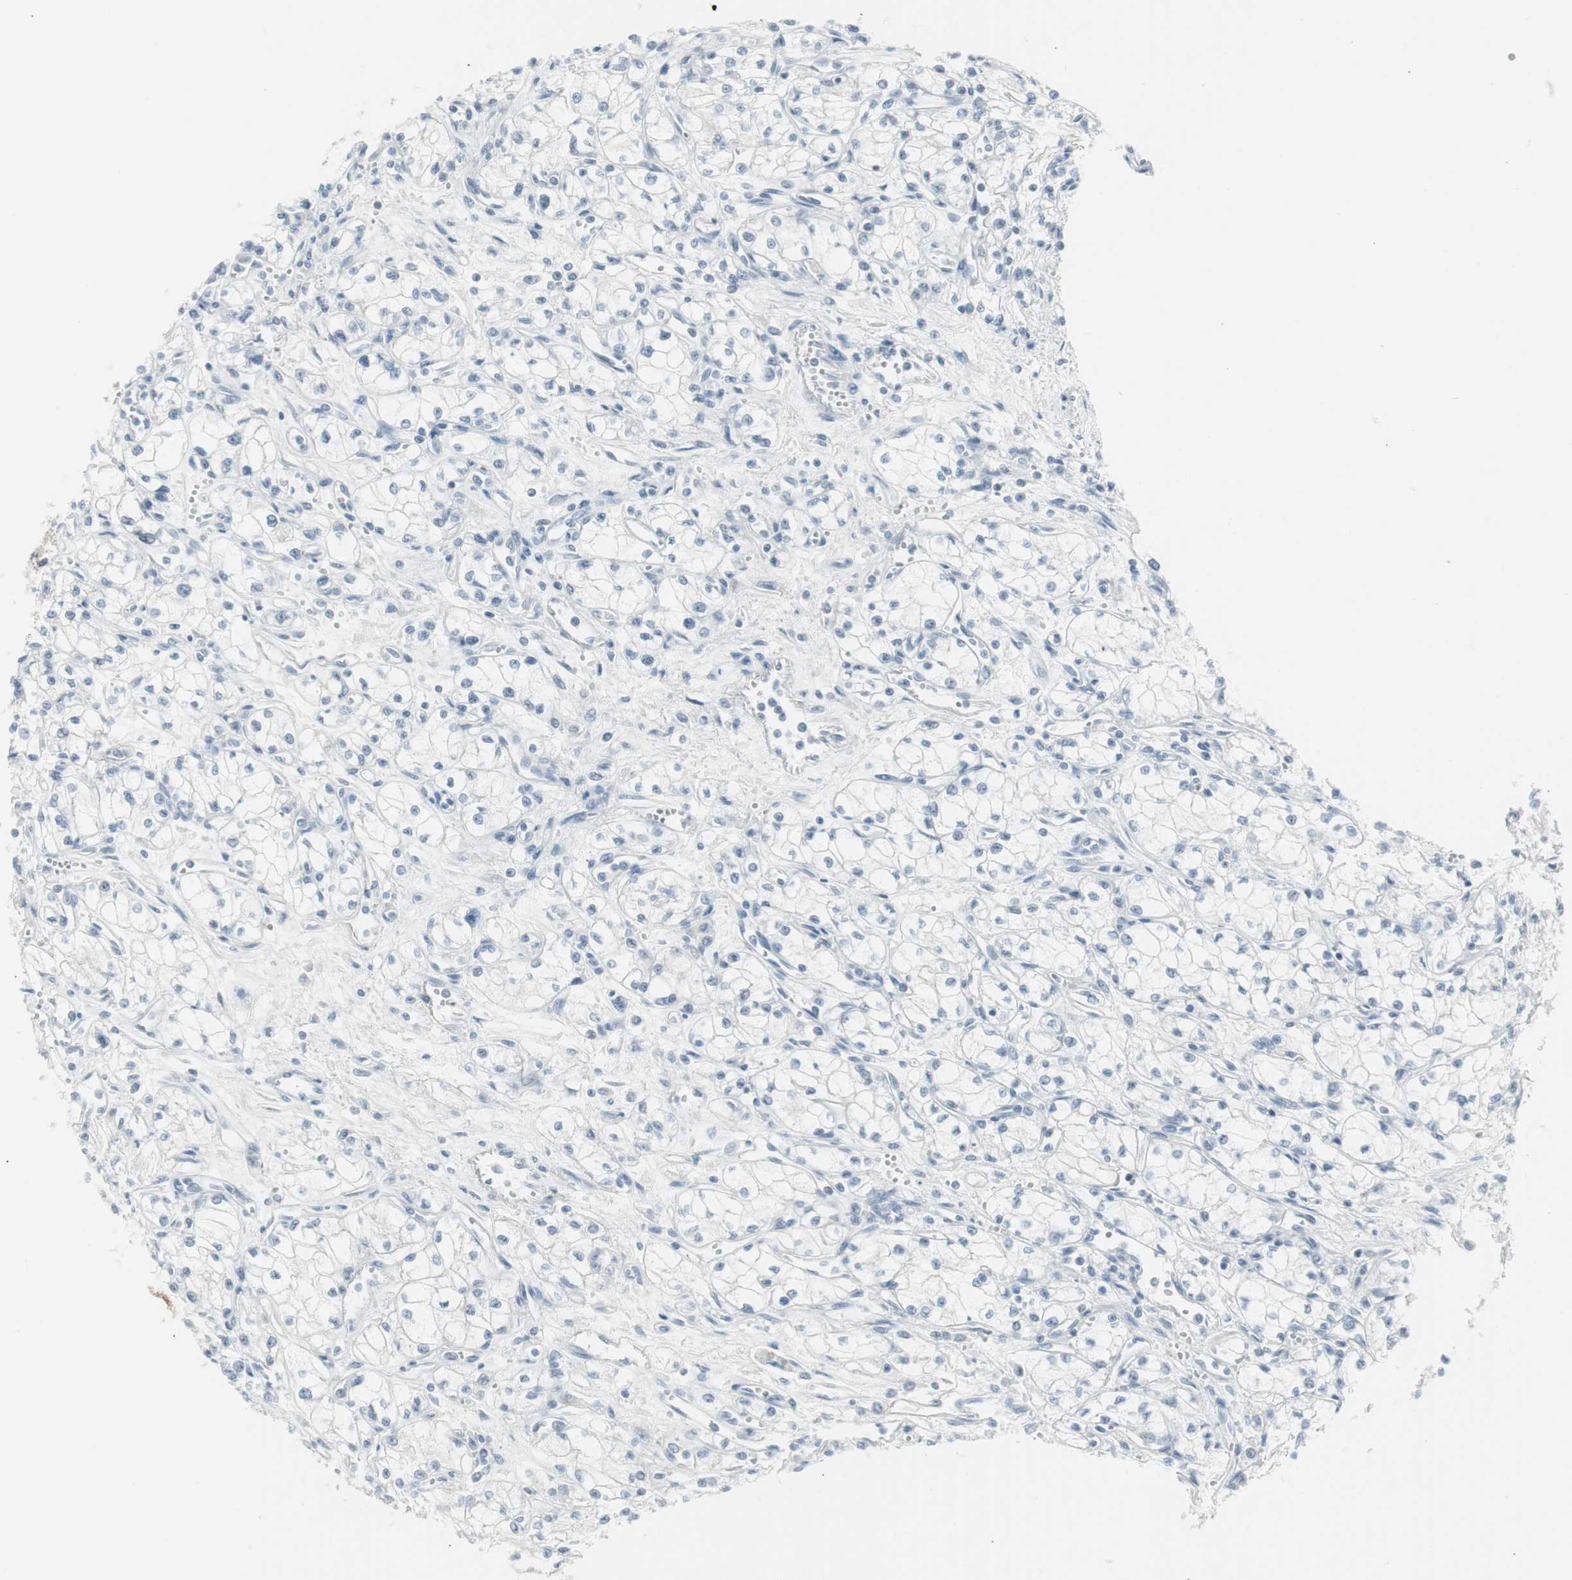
{"staining": {"intensity": "negative", "quantity": "none", "location": "none"}, "tissue": "renal cancer", "cell_type": "Tumor cells", "image_type": "cancer", "snomed": [{"axis": "morphology", "description": "Normal tissue, NOS"}, {"axis": "morphology", "description": "Adenocarcinoma, NOS"}, {"axis": "topography", "description": "Kidney"}], "caption": "Immunohistochemistry of human renal adenocarcinoma demonstrates no expression in tumor cells.", "gene": "AGR2", "patient": {"sex": "male", "age": 59}}